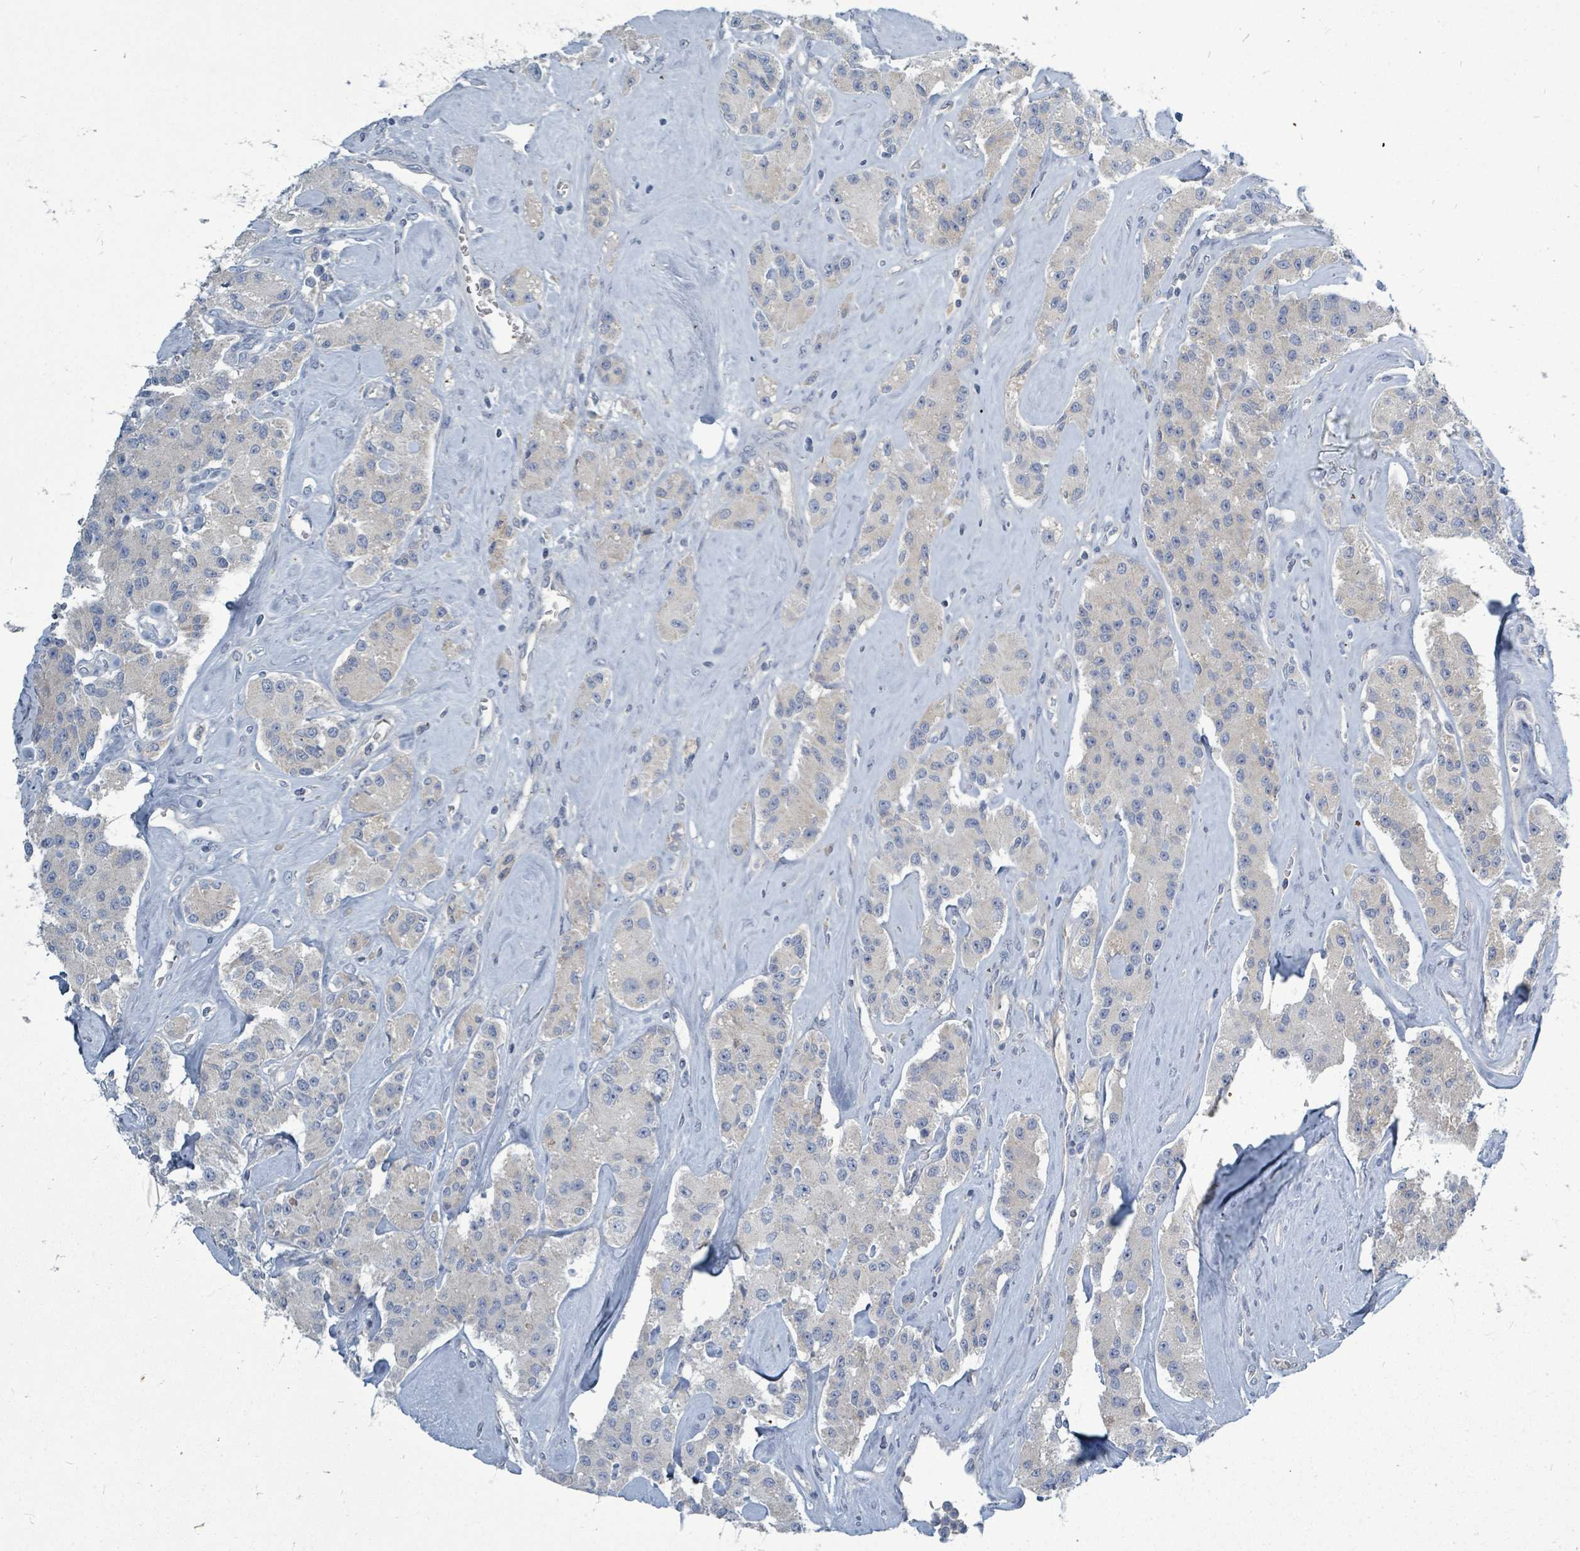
{"staining": {"intensity": "negative", "quantity": "none", "location": "none"}, "tissue": "carcinoid", "cell_type": "Tumor cells", "image_type": "cancer", "snomed": [{"axis": "morphology", "description": "Carcinoid, malignant, NOS"}, {"axis": "topography", "description": "Pancreas"}], "caption": "Immunohistochemistry of human carcinoid (malignant) displays no positivity in tumor cells.", "gene": "SLC25A23", "patient": {"sex": "male", "age": 41}}